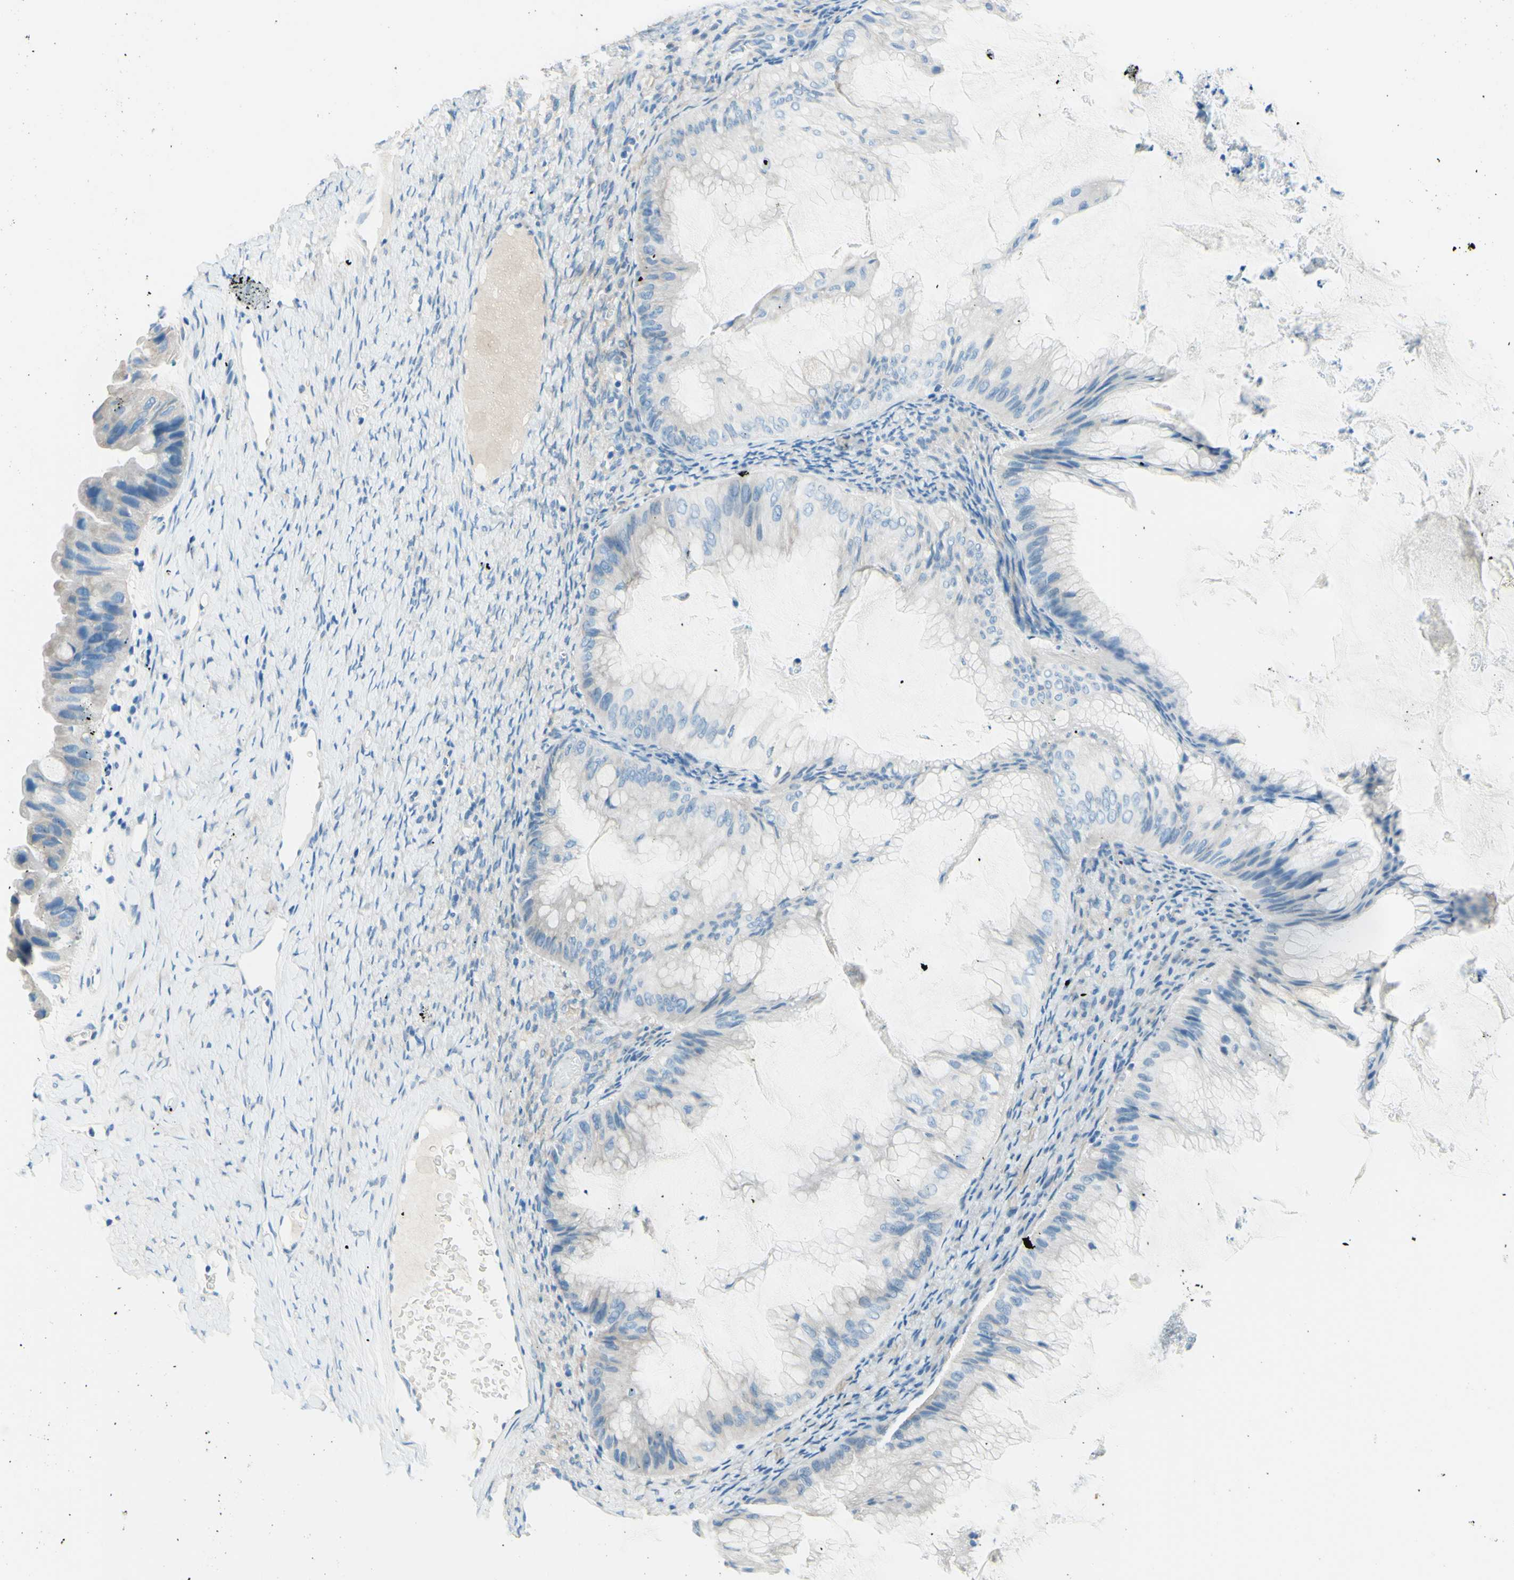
{"staining": {"intensity": "negative", "quantity": "none", "location": "none"}, "tissue": "ovarian cancer", "cell_type": "Tumor cells", "image_type": "cancer", "snomed": [{"axis": "morphology", "description": "Cystadenocarcinoma, mucinous, NOS"}, {"axis": "topography", "description": "Ovary"}], "caption": "High power microscopy photomicrograph of an immunohistochemistry micrograph of ovarian cancer, revealing no significant staining in tumor cells.", "gene": "PASD1", "patient": {"sex": "female", "age": 61}}